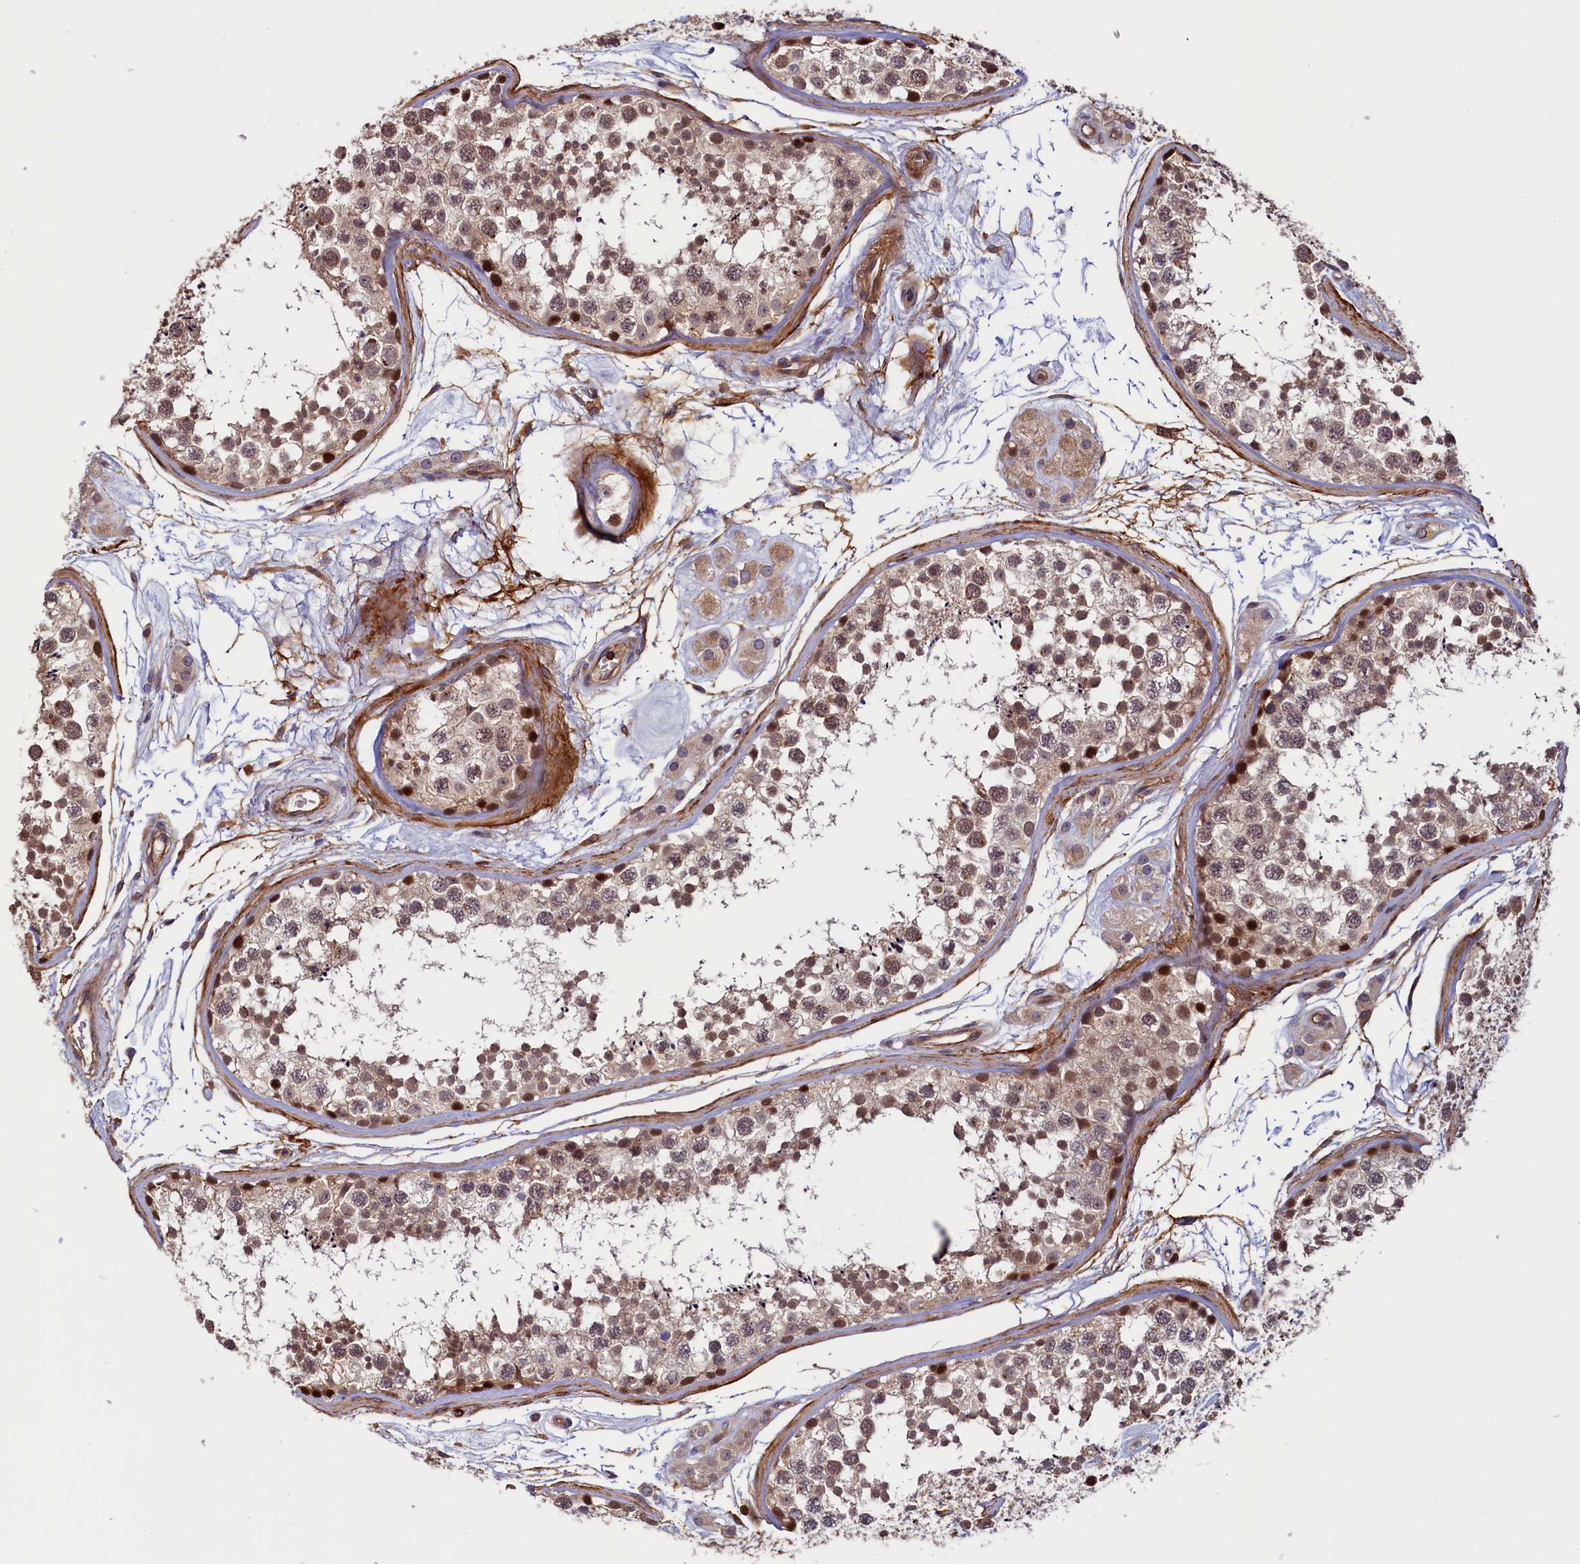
{"staining": {"intensity": "moderate", "quantity": ">75%", "location": "nuclear"}, "tissue": "testis", "cell_type": "Cells in seminiferous ducts", "image_type": "normal", "snomed": [{"axis": "morphology", "description": "Normal tissue, NOS"}, {"axis": "topography", "description": "Testis"}], "caption": "An image showing moderate nuclear positivity in about >75% of cells in seminiferous ducts in benign testis, as visualized by brown immunohistochemical staining.", "gene": "DUOXA1", "patient": {"sex": "male", "age": 56}}